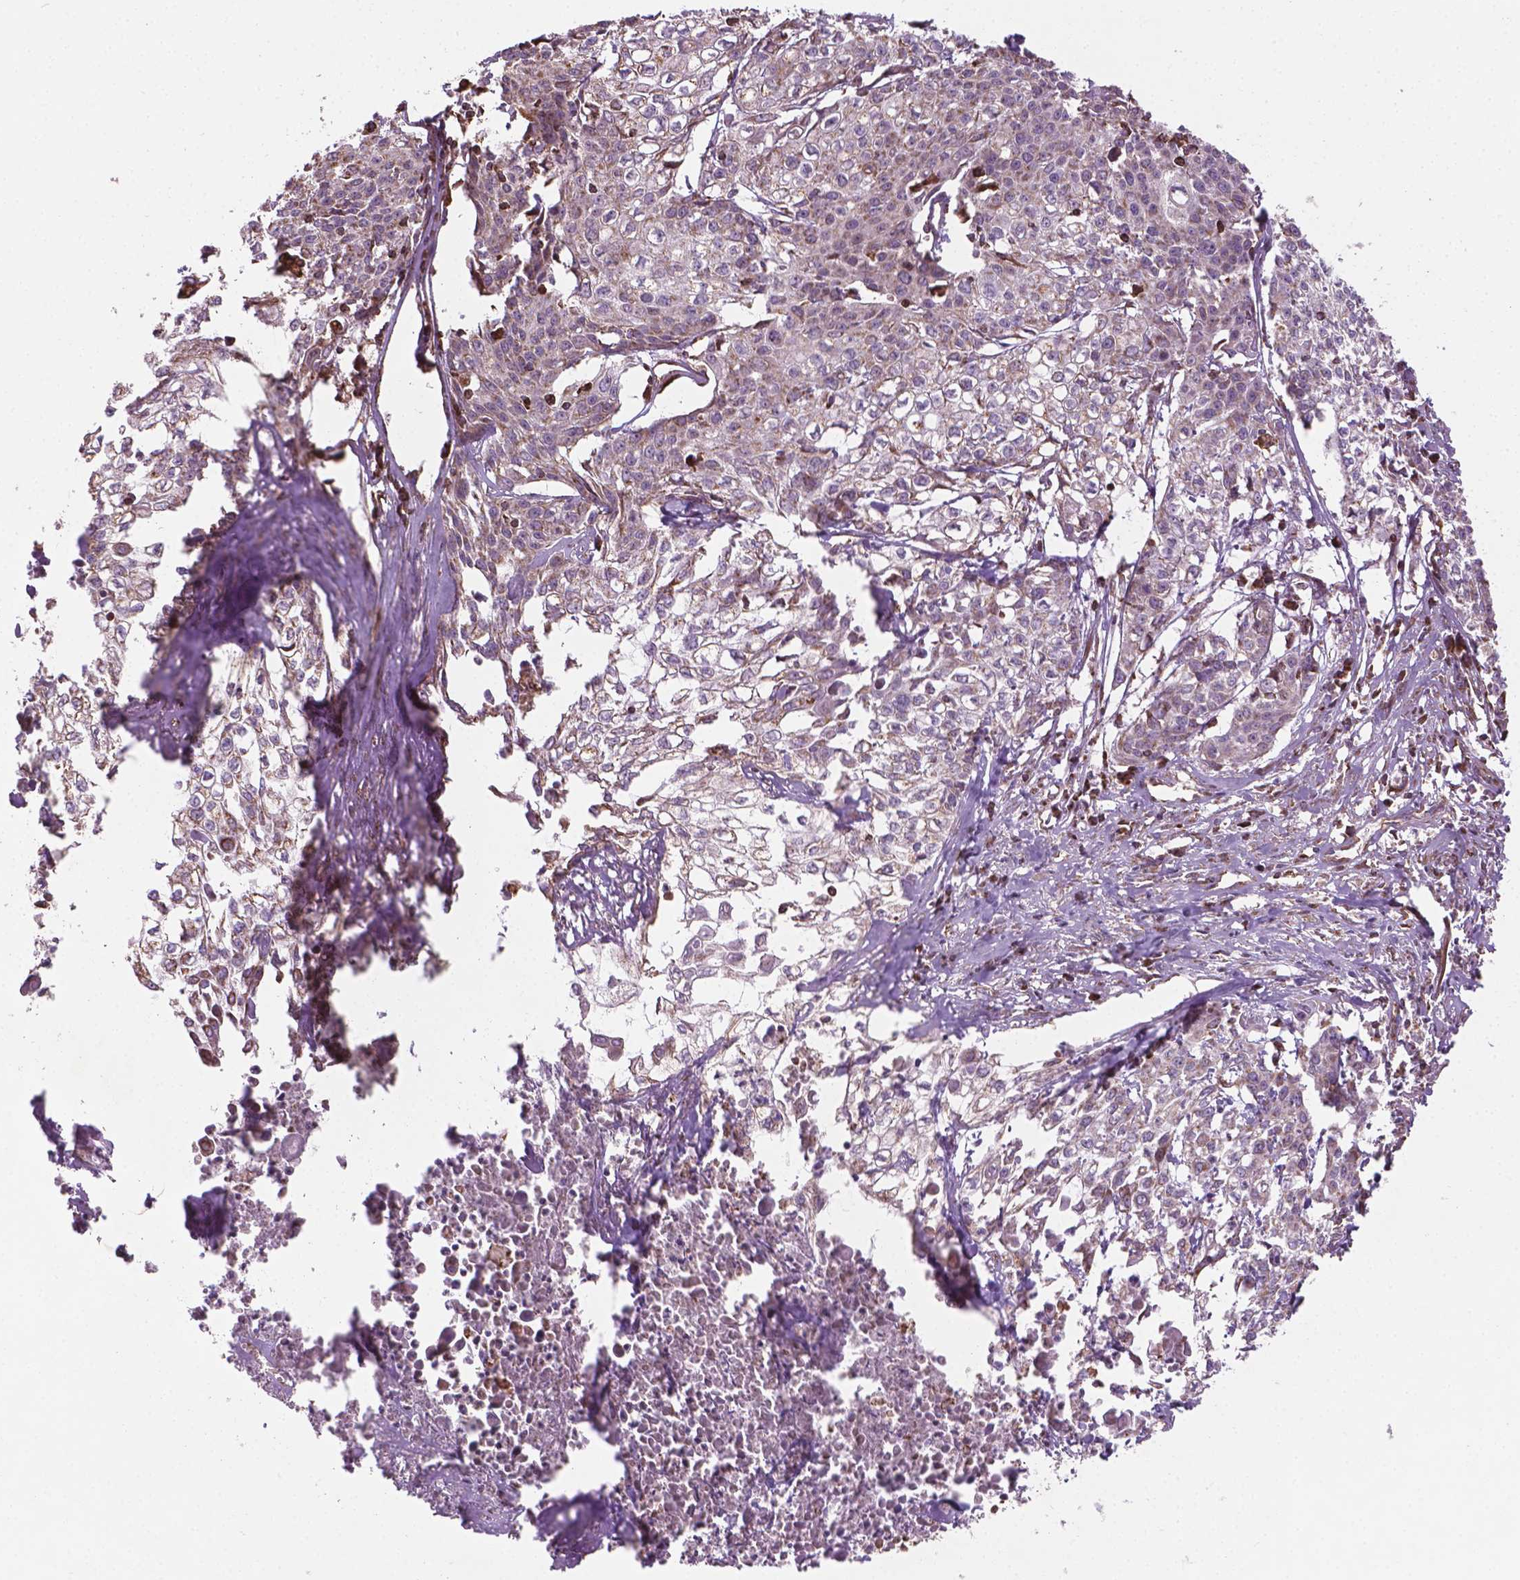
{"staining": {"intensity": "negative", "quantity": "none", "location": "none"}, "tissue": "cervical cancer", "cell_type": "Tumor cells", "image_type": "cancer", "snomed": [{"axis": "morphology", "description": "Squamous cell carcinoma, NOS"}, {"axis": "topography", "description": "Cervix"}], "caption": "Squamous cell carcinoma (cervical) was stained to show a protein in brown. There is no significant expression in tumor cells. (Stains: DAB immunohistochemistry (IHC) with hematoxylin counter stain, Microscopy: brightfield microscopy at high magnification).", "gene": "HS3ST3A1", "patient": {"sex": "female", "age": 39}}